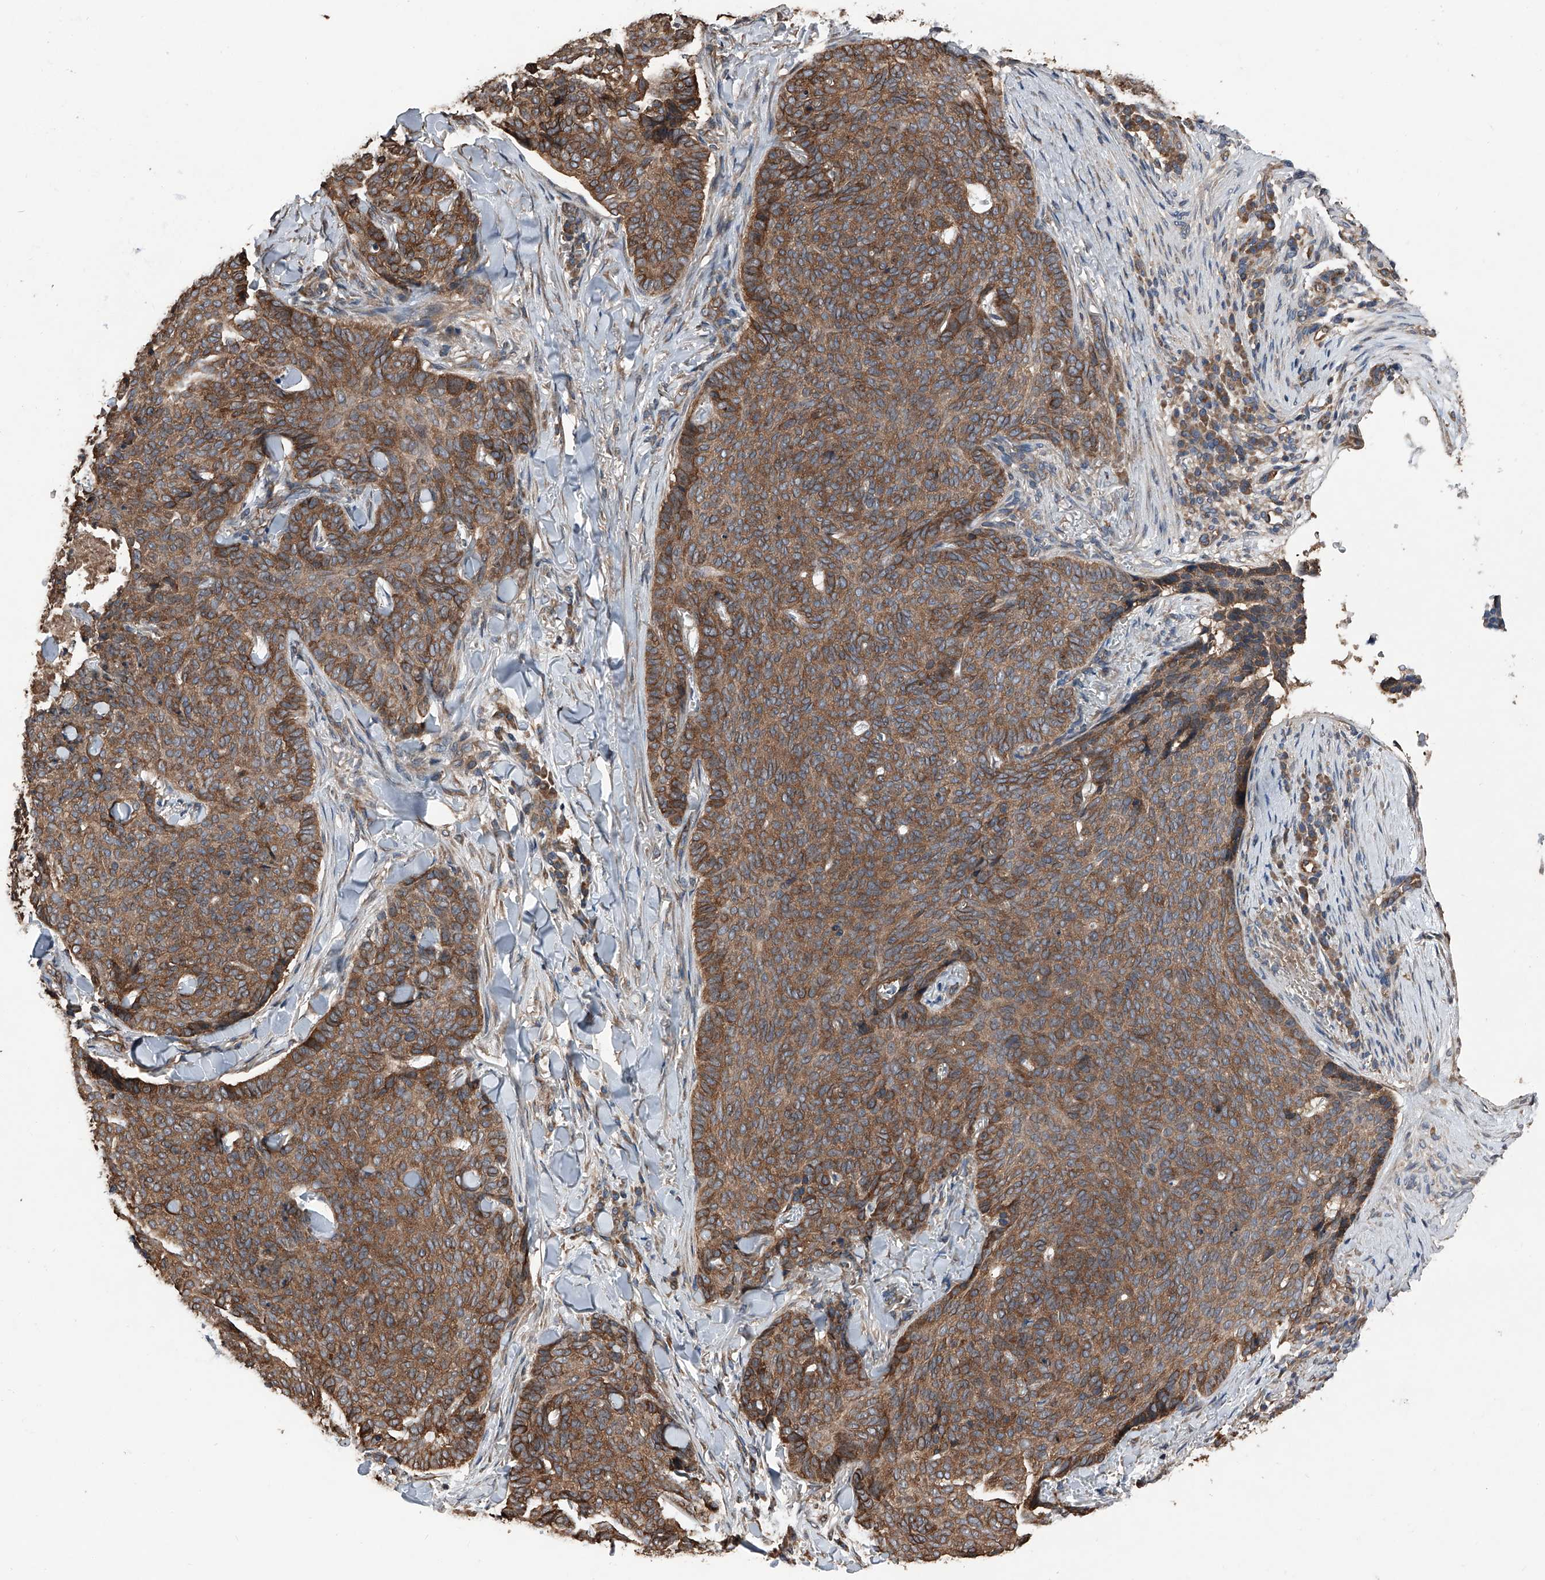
{"staining": {"intensity": "moderate", "quantity": ">75%", "location": "cytoplasmic/membranous"}, "tissue": "skin cancer", "cell_type": "Tumor cells", "image_type": "cancer", "snomed": [{"axis": "morphology", "description": "Normal tissue, NOS"}, {"axis": "morphology", "description": "Basal cell carcinoma"}, {"axis": "topography", "description": "Skin"}], "caption": "Immunohistochemistry (DAB (3,3'-diaminobenzidine)) staining of skin cancer (basal cell carcinoma) shows moderate cytoplasmic/membranous protein expression in approximately >75% of tumor cells.", "gene": "KCNJ2", "patient": {"sex": "male", "age": 50}}